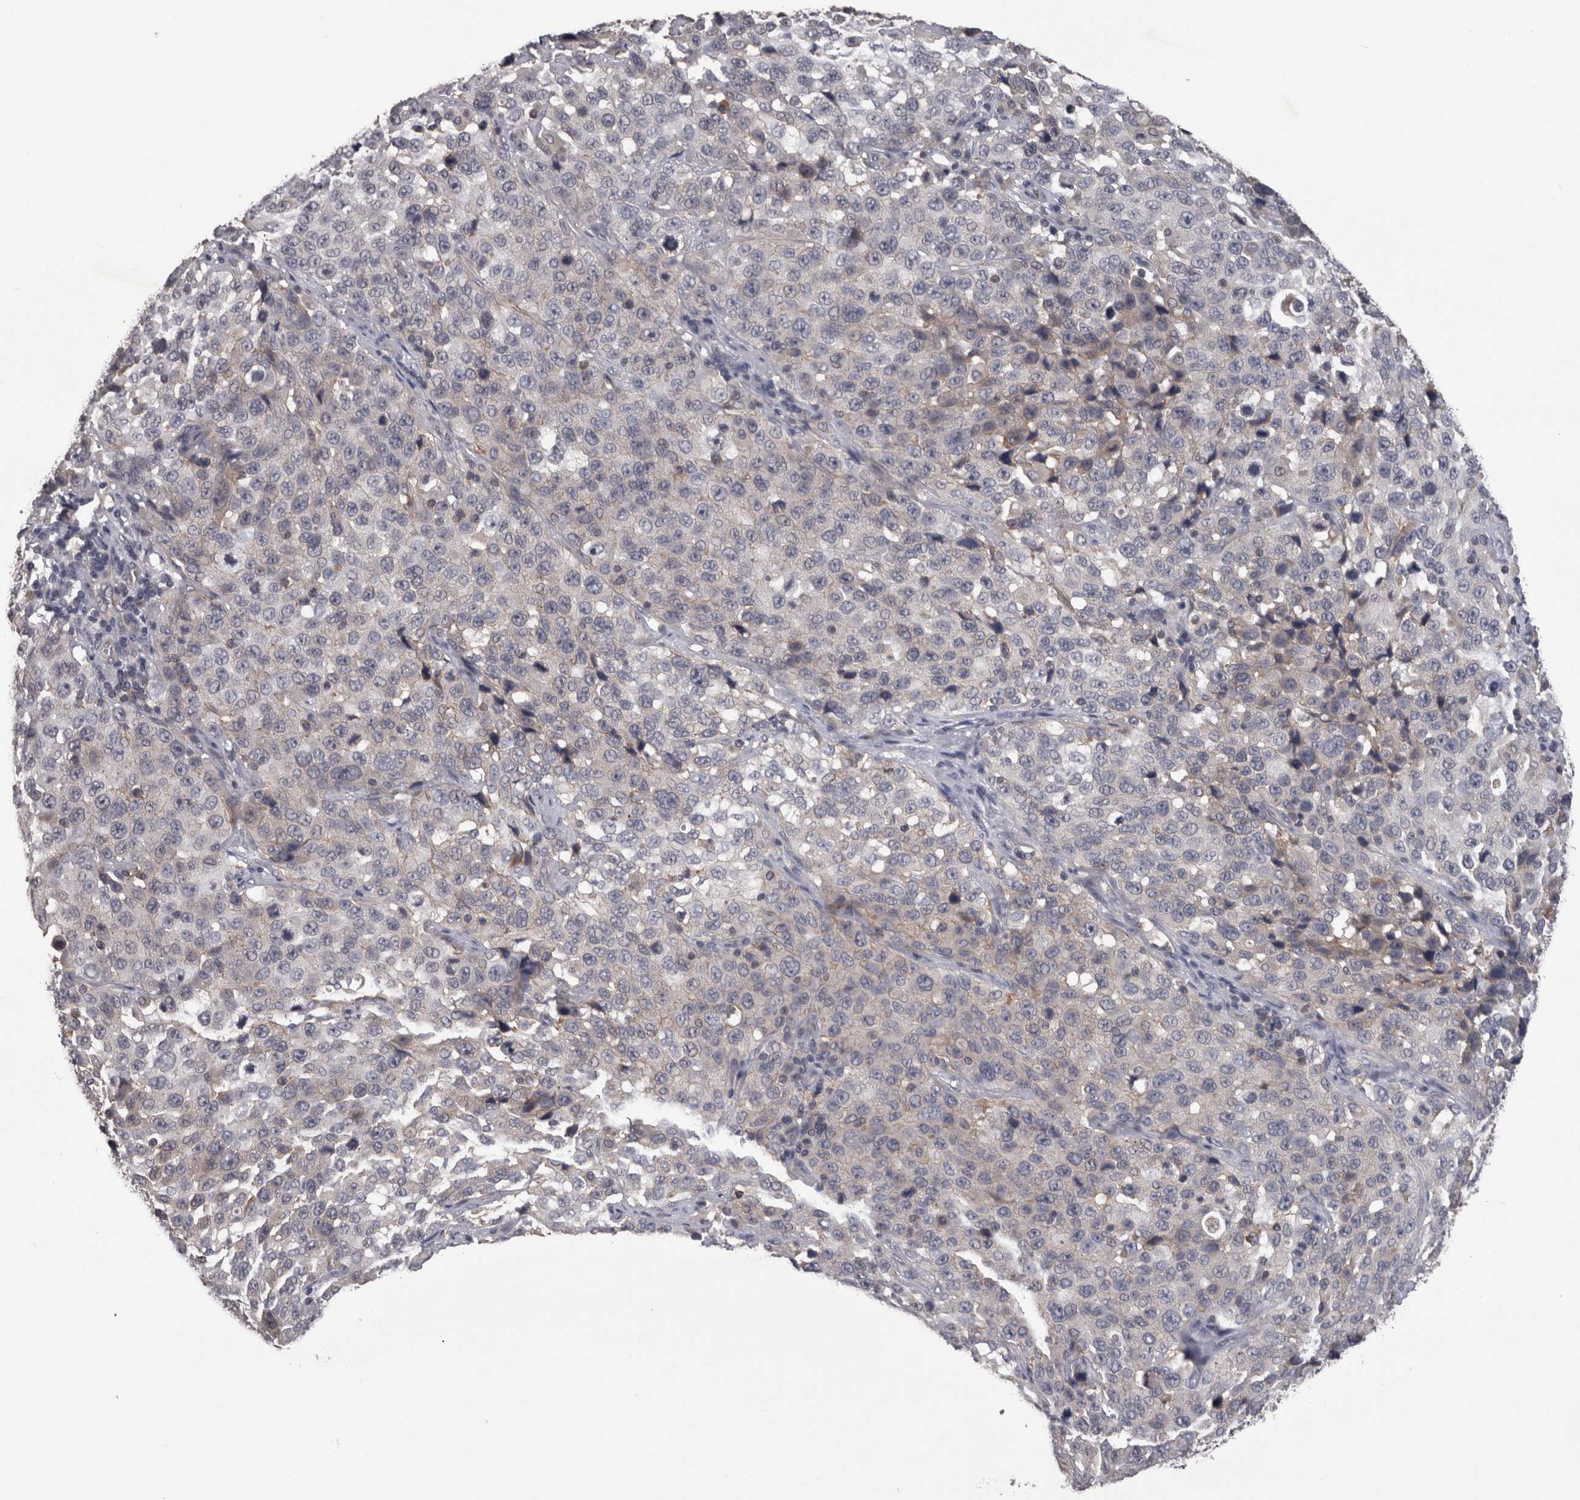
{"staining": {"intensity": "negative", "quantity": "none", "location": "none"}, "tissue": "stomach cancer", "cell_type": "Tumor cells", "image_type": "cancer", "snomed": [{"axis": "morphology", "description": "Normal tissue, NOS"}, {"axis": "morphology", "description": "Adenocarcinoma, NOS"}, {"axis": "topography", "description": "Stomach"}], "caption": "DAB (3,3'-diaminobenzidine) immunohistochemical staining of stomach cancer (adenocarcinoma) shows no significant positivity in tumor cells.", "gene": "PON3", "patient": {"sex": "male", "age": 48}}